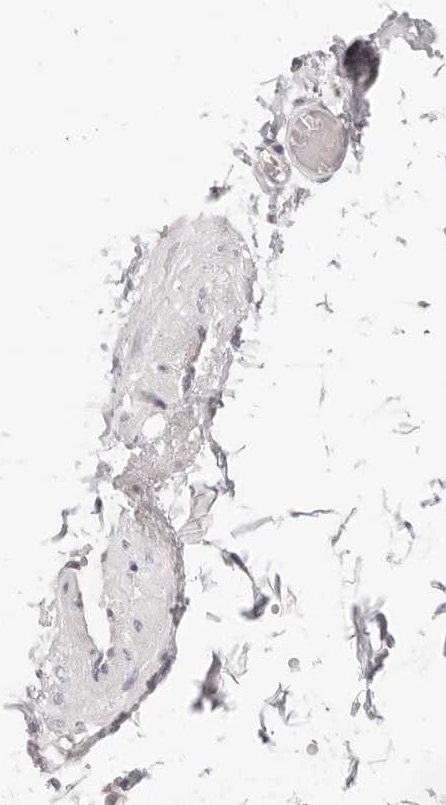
{"staining": {"intensity": "negative", "quantity": "none", "location": "none"}, "tissue": "adipose tissue", "cell_type": "Adipocytes", "image_type": "normal", "snomed": [{"axis": "morphology", "description": "Normal tissue, NOS"}, {"axis": "topography", "description": "Adipose tissue"}, {"axis": "topography", "description": "Vascular tissue"}, {"axis": "topography", "description": "Peripheral nerve tissue"}], "caption": "Unremarkable adipose tissue was stained to show a protein in brown. There is no significant expression in adipocytes. The staining was performed using DAB to visualize the protein expression in brown, while the nuclei were stained in blue with hematoxylin (Magnification: 20x).", "gene": "ASCL1", "patient": {"sex": "male", "age": 25}}